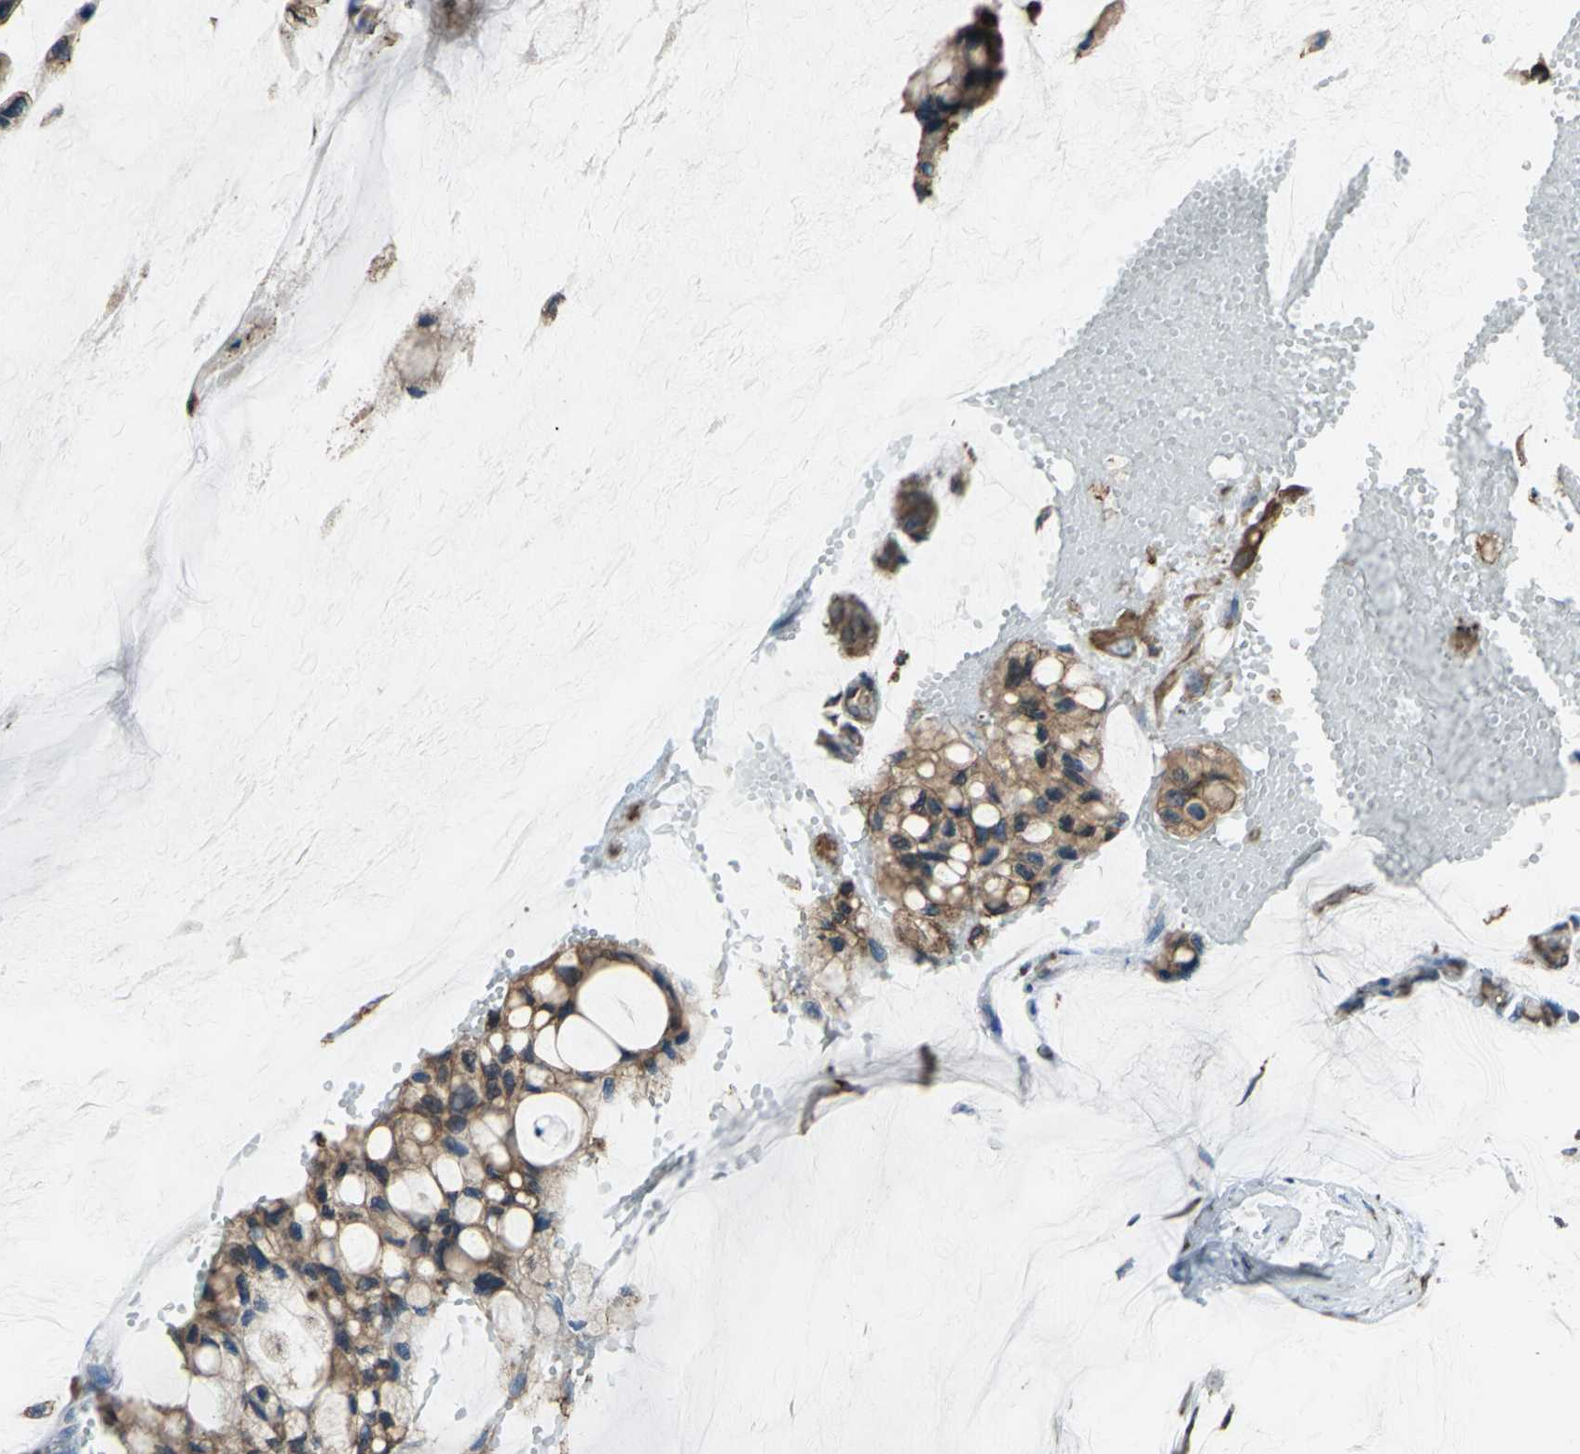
{"staining": {"intensity": "moderate", "quantity": ">75%", "location": "cytoplasmic/membranous"}, "tissue": "ovarian cancer", "cell_type": "Tumor cells", "image_type": "cancer", "snomed": [{"axis": "morphology", "description": "Cystadenocarcinoma, mucinous, NOS"}, {"axis": "topography", "description": "Ovary"}], "caption": "Brown immunohistochemical staining in ovarian cancer (mucinous cystadenocarcinoma) displays moderate cytoplasmic/membranous expression in approximately >75% of tumor cells.", "gene": "GPANK1", "patient": {"sex": "female", "age": 39}}